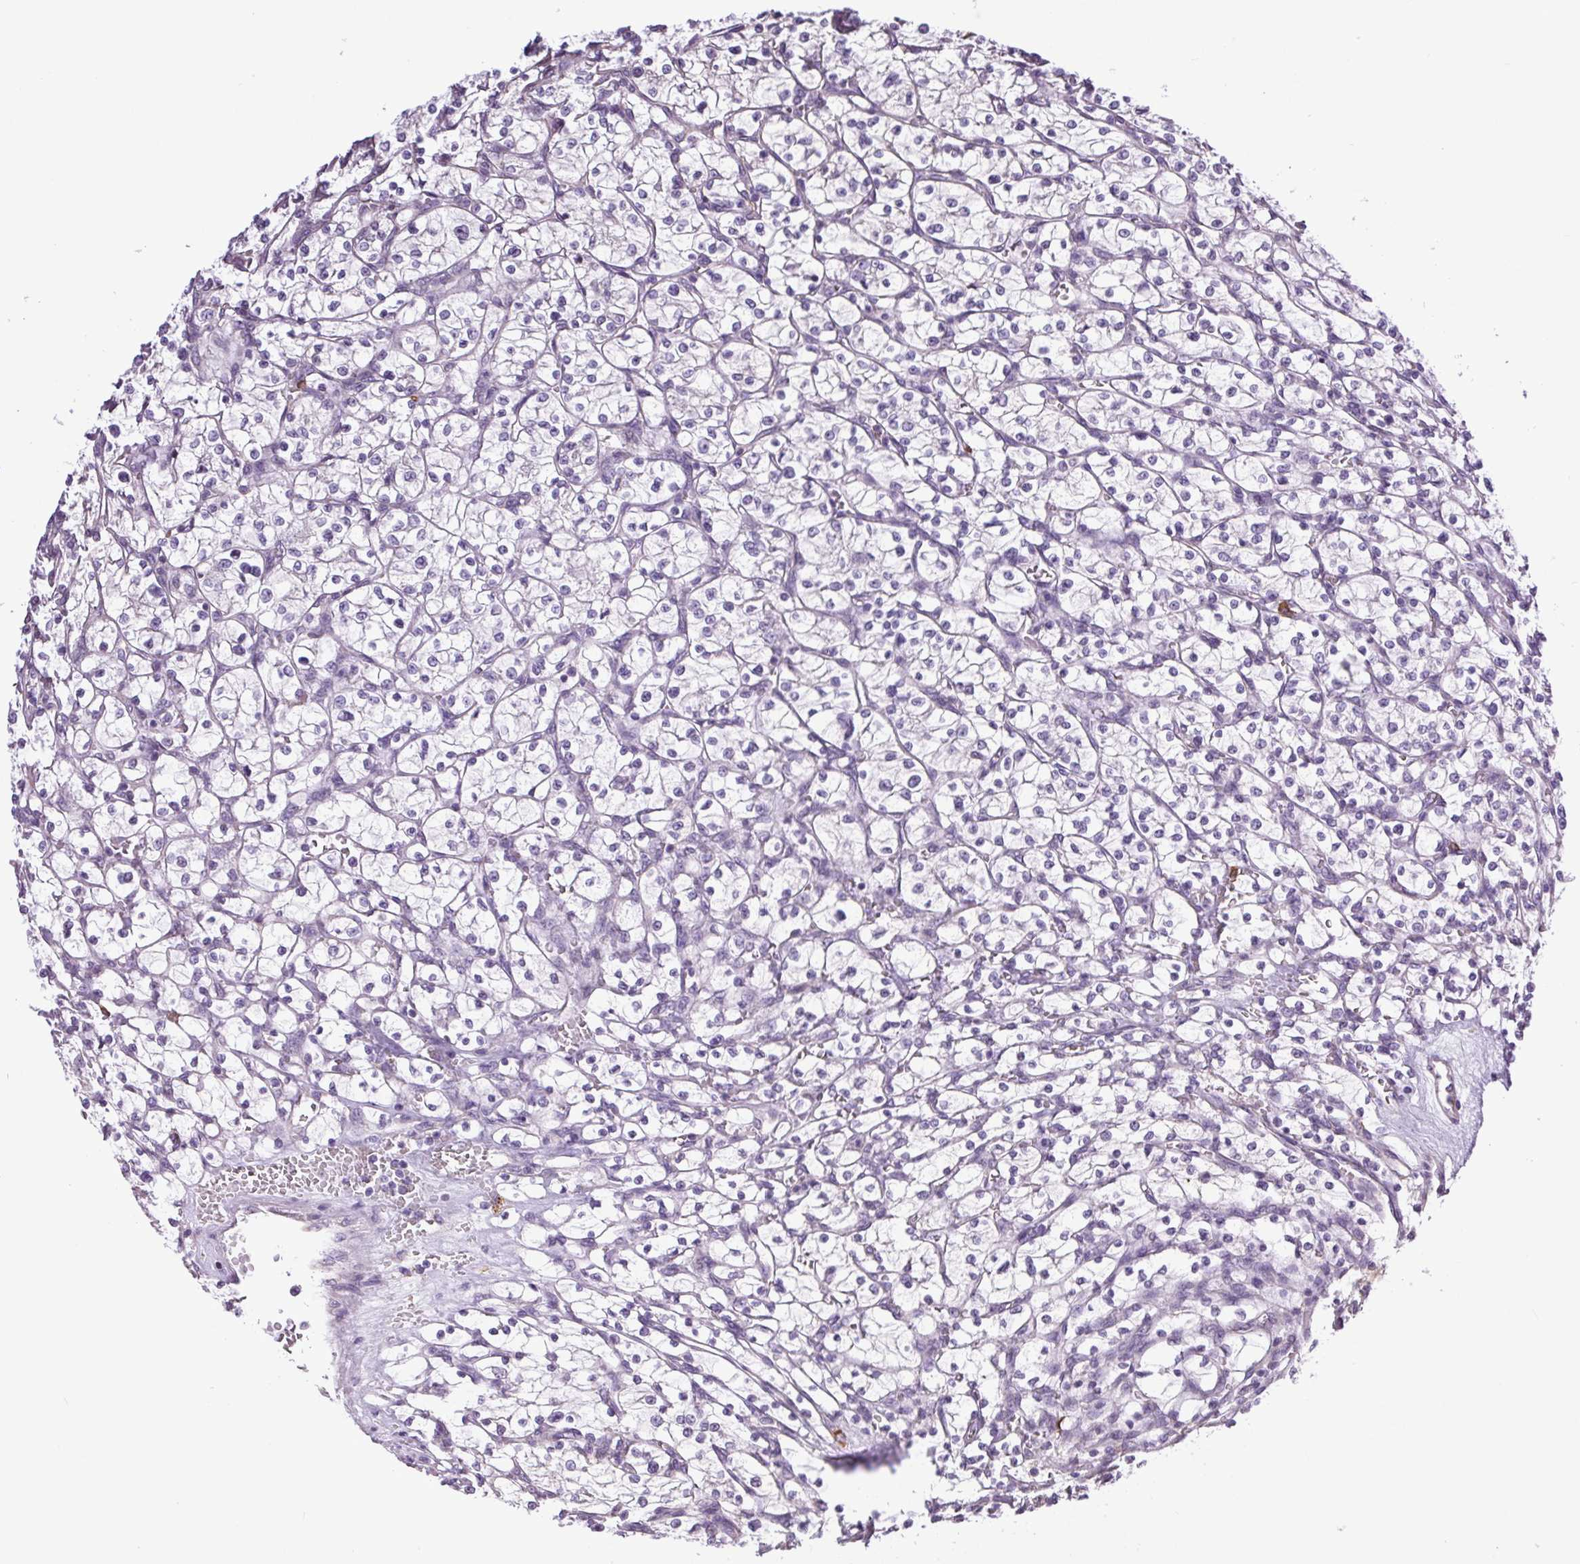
{"staining": {"intensity": "negative", "quantity": "none", "location": "none"}, "tissue": "renal cancer", "cell_type": "Tumor cells", "image_type": "cancer", "snomed": [{"axis": "morphology", "description": "Adenocarcinoma, NOS"}, {"axis": "topography", "description": "Kidney"}], "caption": "This is a micrograph of IHC staining of renal adenocarcinoma, which shows no expression in tumor cells.", "gene": "SNX31", "patient": {"sex": "female", "age": 64}}